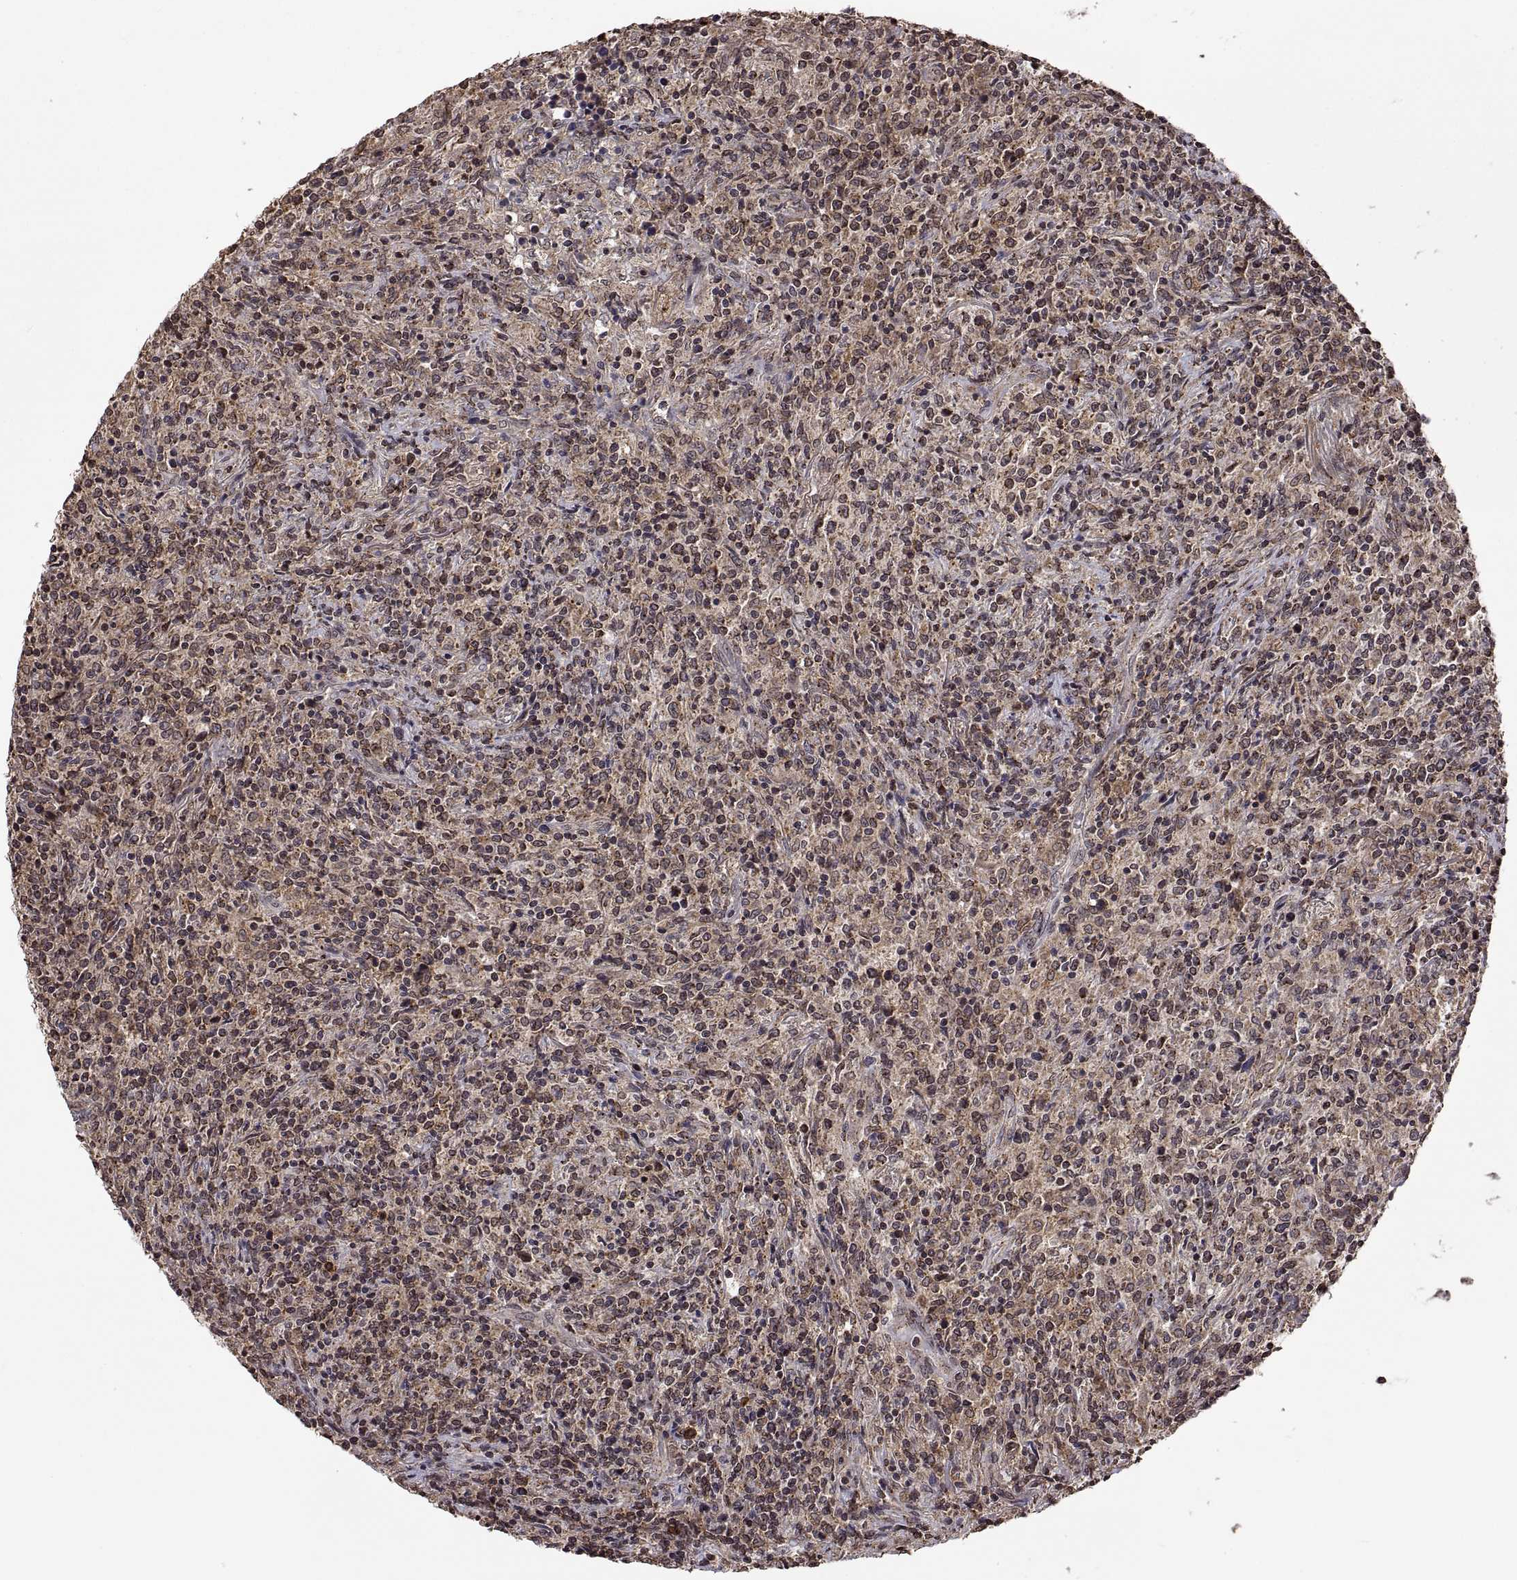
{"staining": {"intensity": "negative", "quantity": "none", "location": "none"}, "tissue": "lymphoma", "cell_type": "Tumor cells", "image_type": "cancer", "snomed": [{"axis": "morphology", "description": "Malignant lymphoma, non-Hodgkin's type, High grade"}, {"axis": "topography", "description": "Lung"}], "caption": "This micrograph is of malignant lymphoma, non-Hodgkin's type (high-grade) stained with IHC to label a protein in brown with the nuclei are counter-stained blue. There is no expression in tumor cells.", "gene": "ZNRF2", "patient": {"sex": "male", "age": 79}}